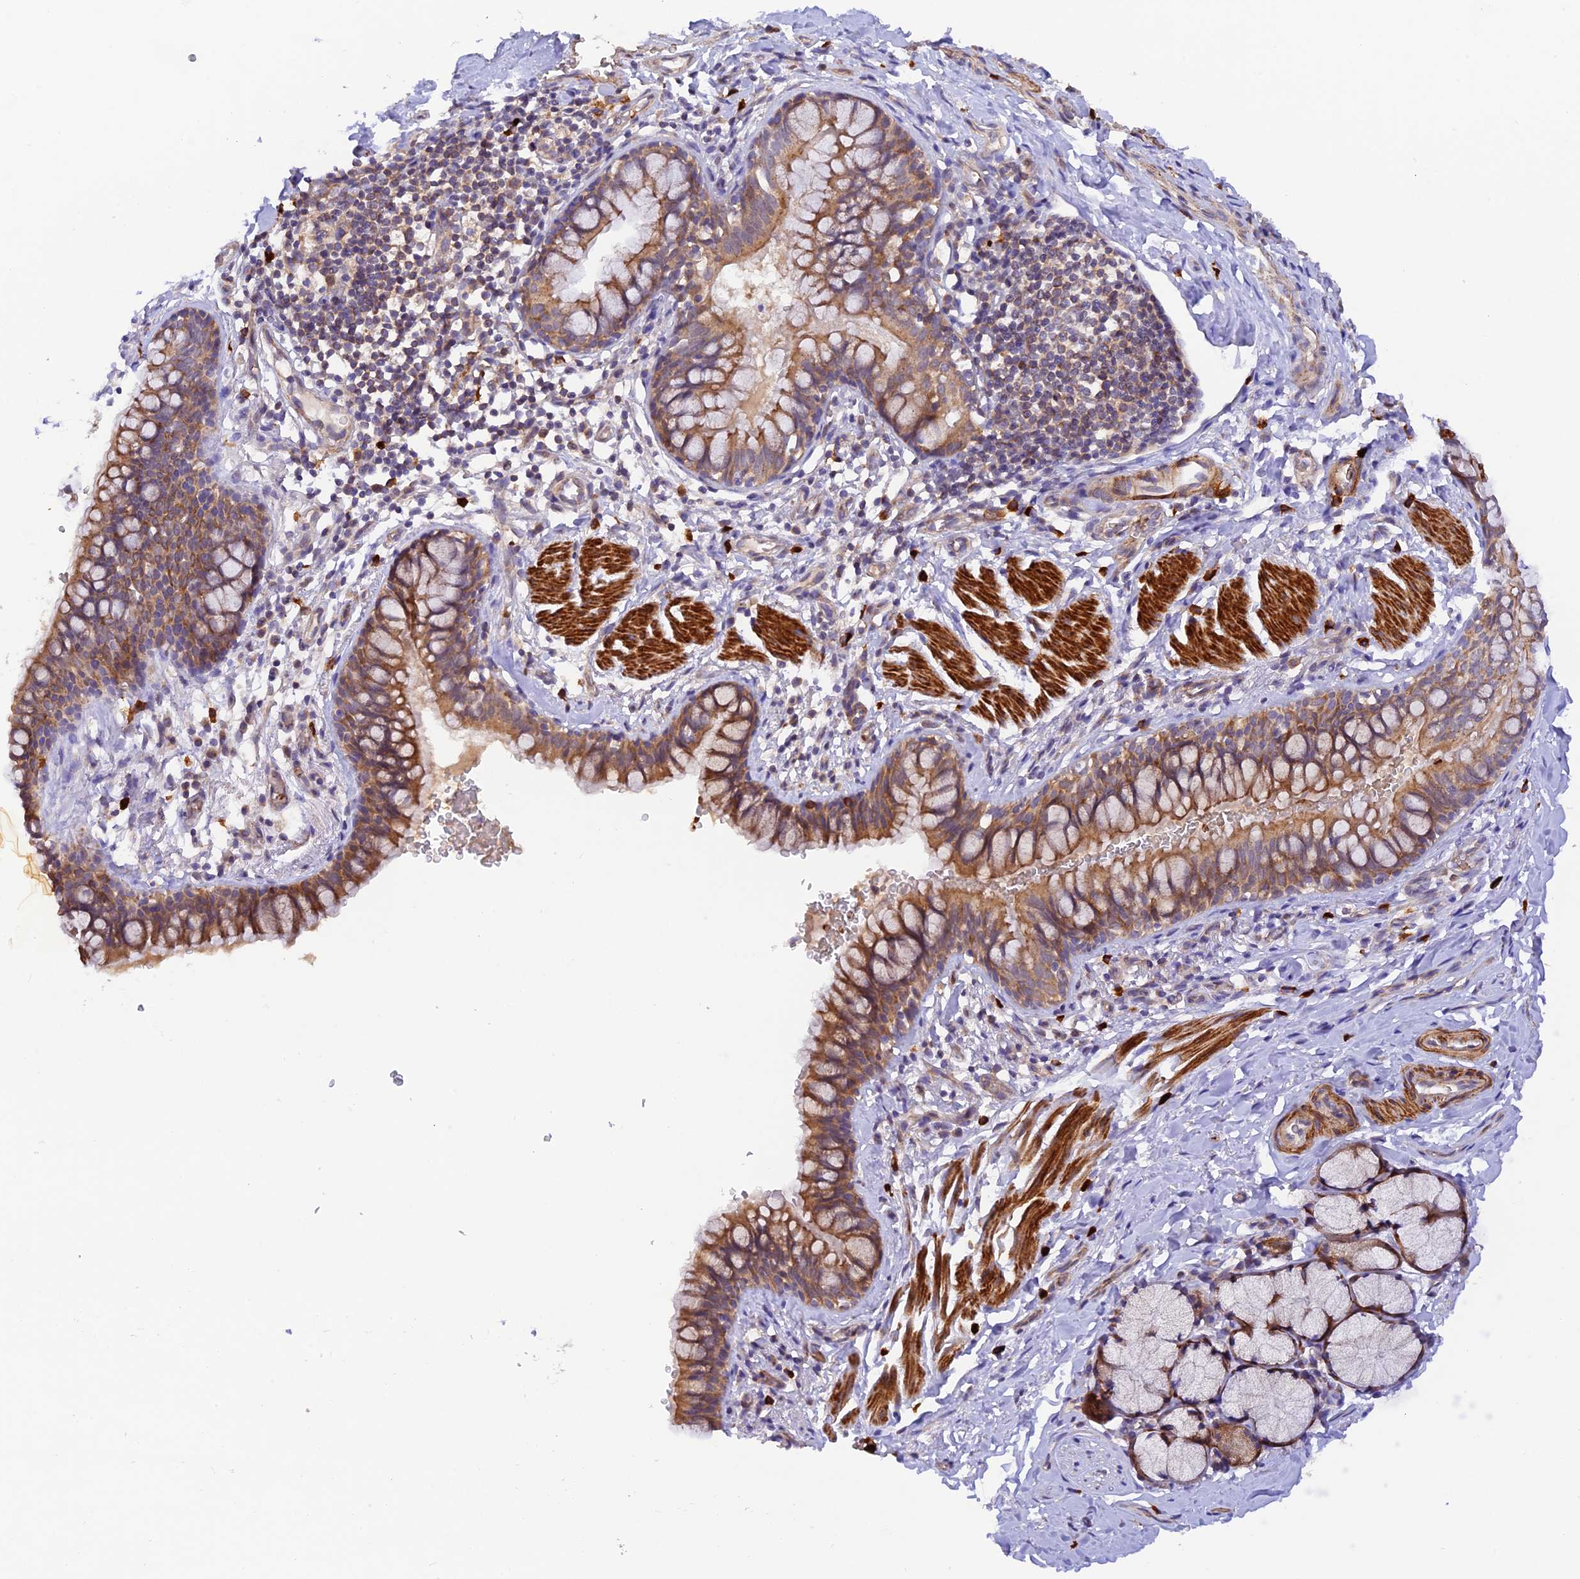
{"staining": {"intensity": "moderate", "quantity": ">75%", "location": "cytoplasmic/membranous"}, "tissue": "bronchus", "cell_type": "Respiratory epithelial cells", "image_type": "normal", "snomed": [{"axis": "morphology", "description": "Normal tissue, NOS"}, {"axis": "topography", "description": "Cartilage tissue"}, {"axis": "topography", "description": "Bronchus"}], "caption": "Human bronchus stained for a protein (brown) demonstrates moderate cytoplasmic/membranous positive positivity in approximately >75% of respiratory epithelial cells.", "gene": "WDFY4", "patient": {"sex": "female", "age": 36}}